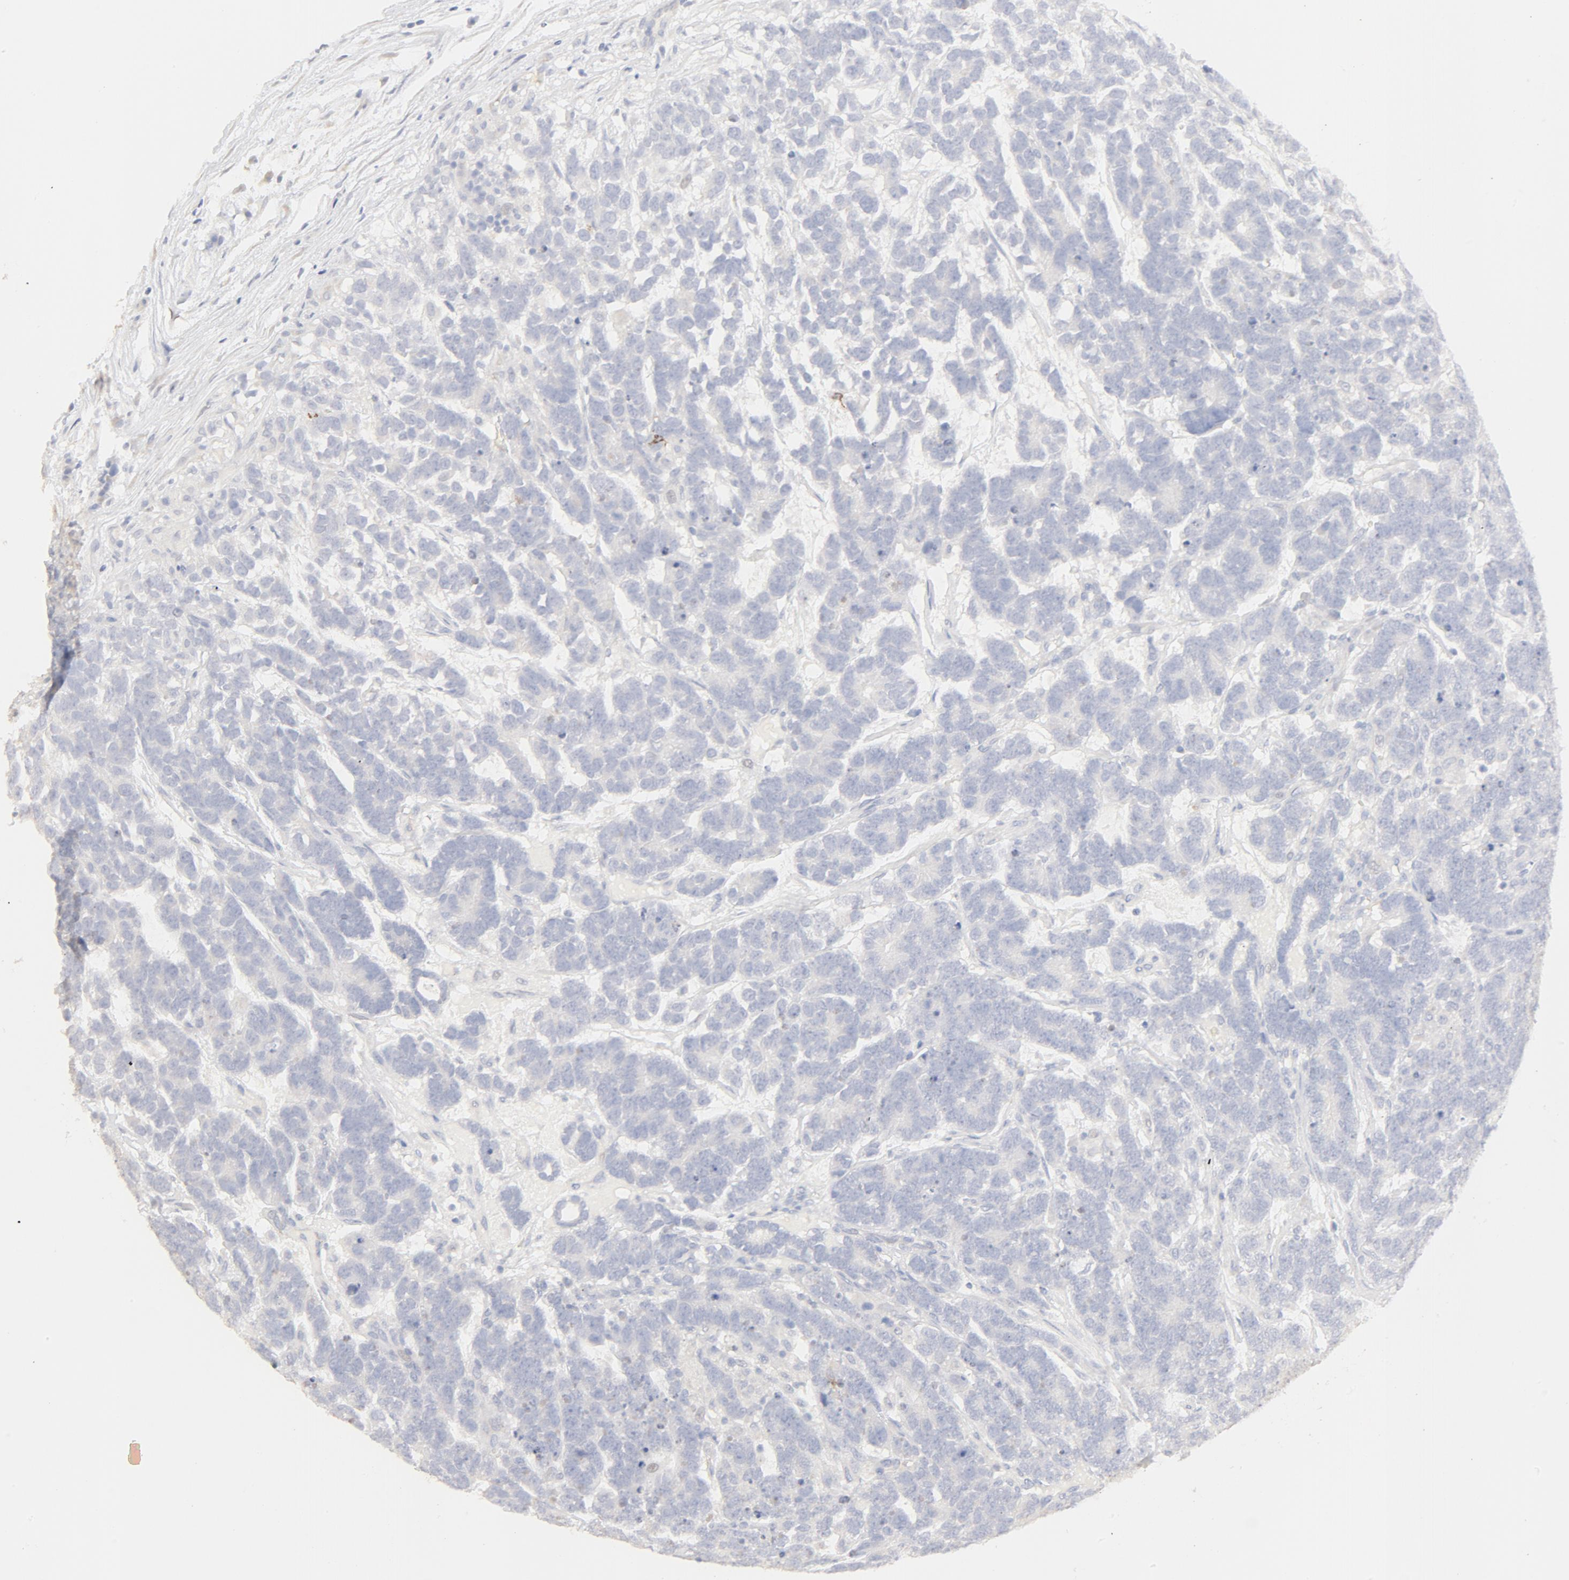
{"staining": {"intensity": "negative", "quantity": "none", "location": "none"}, "tissue": "testis cancer", "cell_type": "Tumor cells", "image_type": "cancer", "snomed": [{"axis": "morphology", "description": "Carcinoma, Embryonal, NOS"}, {"axis": "topography", "description": "Testis"}], "caption": "The IHC micrograph has no significant expression in tumor cells of testis embryonal carcinoma tissue.", "gene": "FCGBP", "patient": {"sex": "male", "age": 26}}